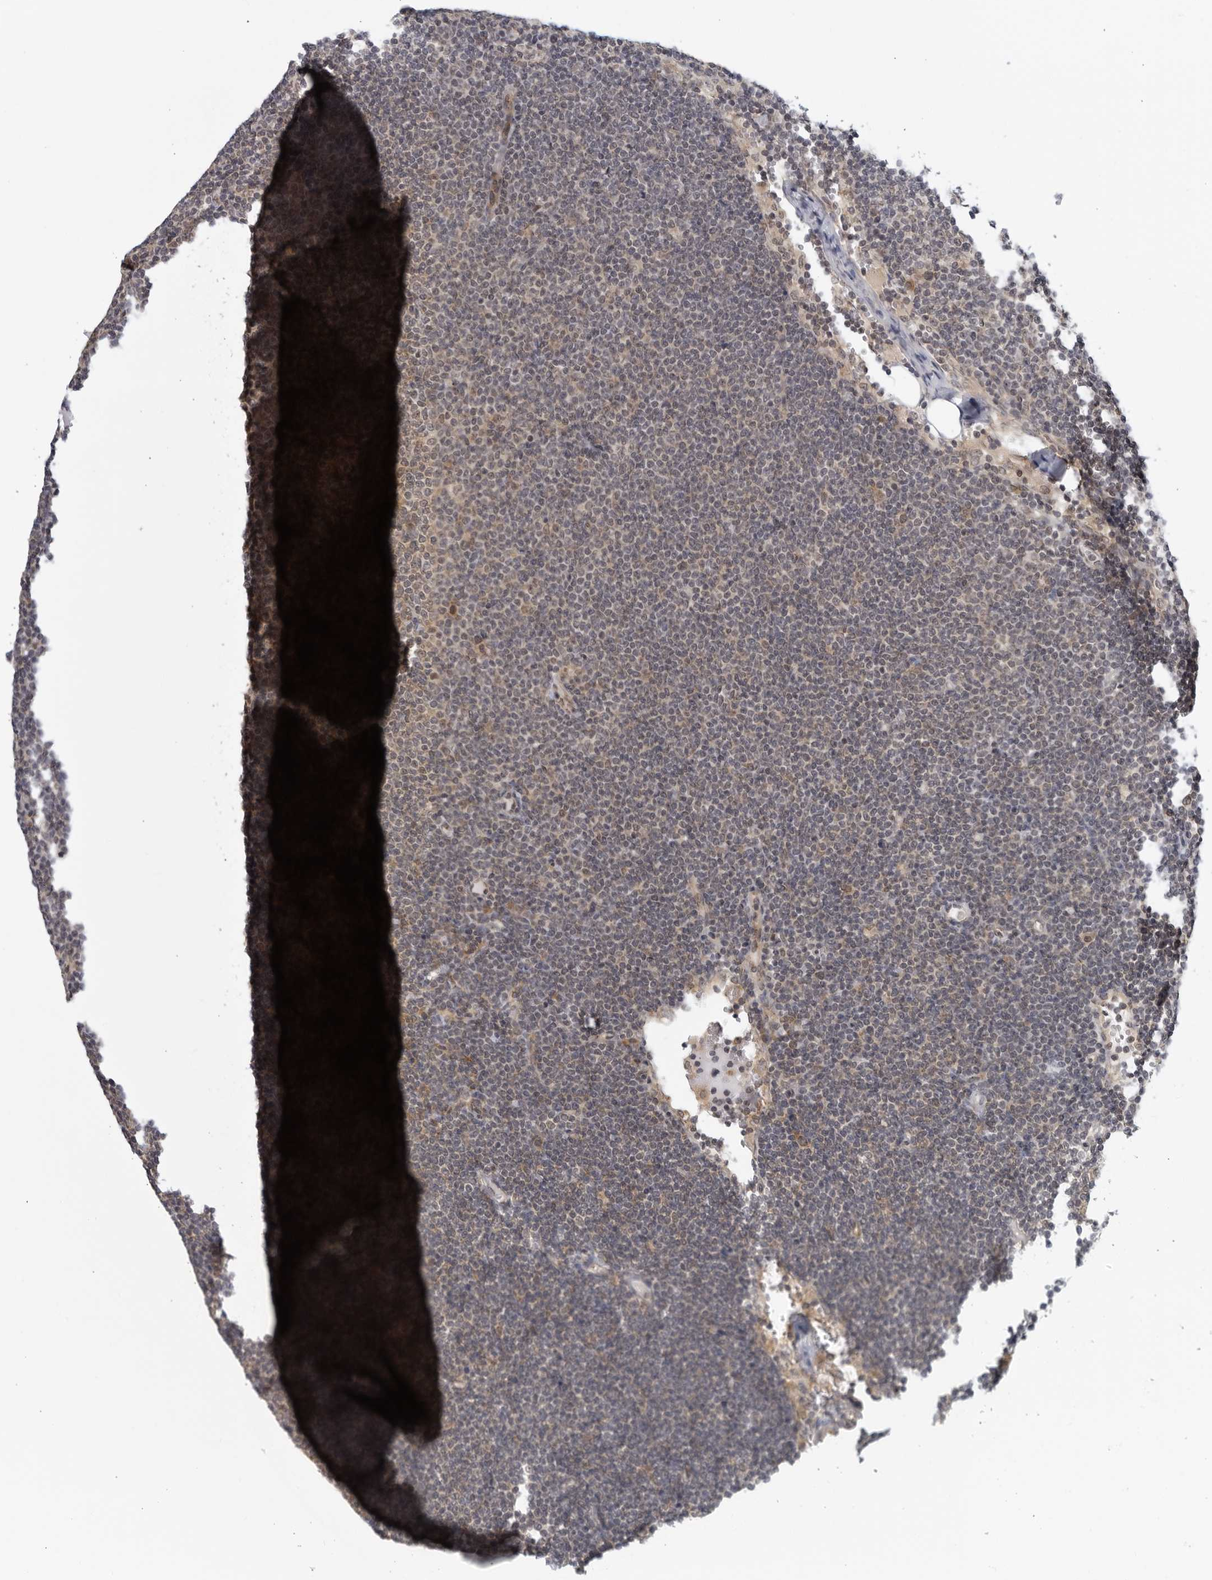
{"staining": {"intensity": "weak", "quantity": "25%-75%", "location": "cytoplasmic/membranous"}, "tissue": "lymphoma", "cell_type": "Tumor cells", "image_type": "cancer", "snomed": [{"axis": "morphology", "description": "Malignant lymphoma, non-Hodgkin's type, Low grade"}, {"axis": "topography", "description": "Lymph node"}], "caption": "This histopathology image demonstrates malignant lymphoma, non-Hodgkin's type (low-grade) stained with immunohistochemistry (IHC) to label a protein in brown. The cytoplasmic/membranous of tumor cells show weak positivity for the protein. Nuclei are counter-stained blue.", "gene": "RC3H1", "patient": {"sex": "female", "age": 53}}